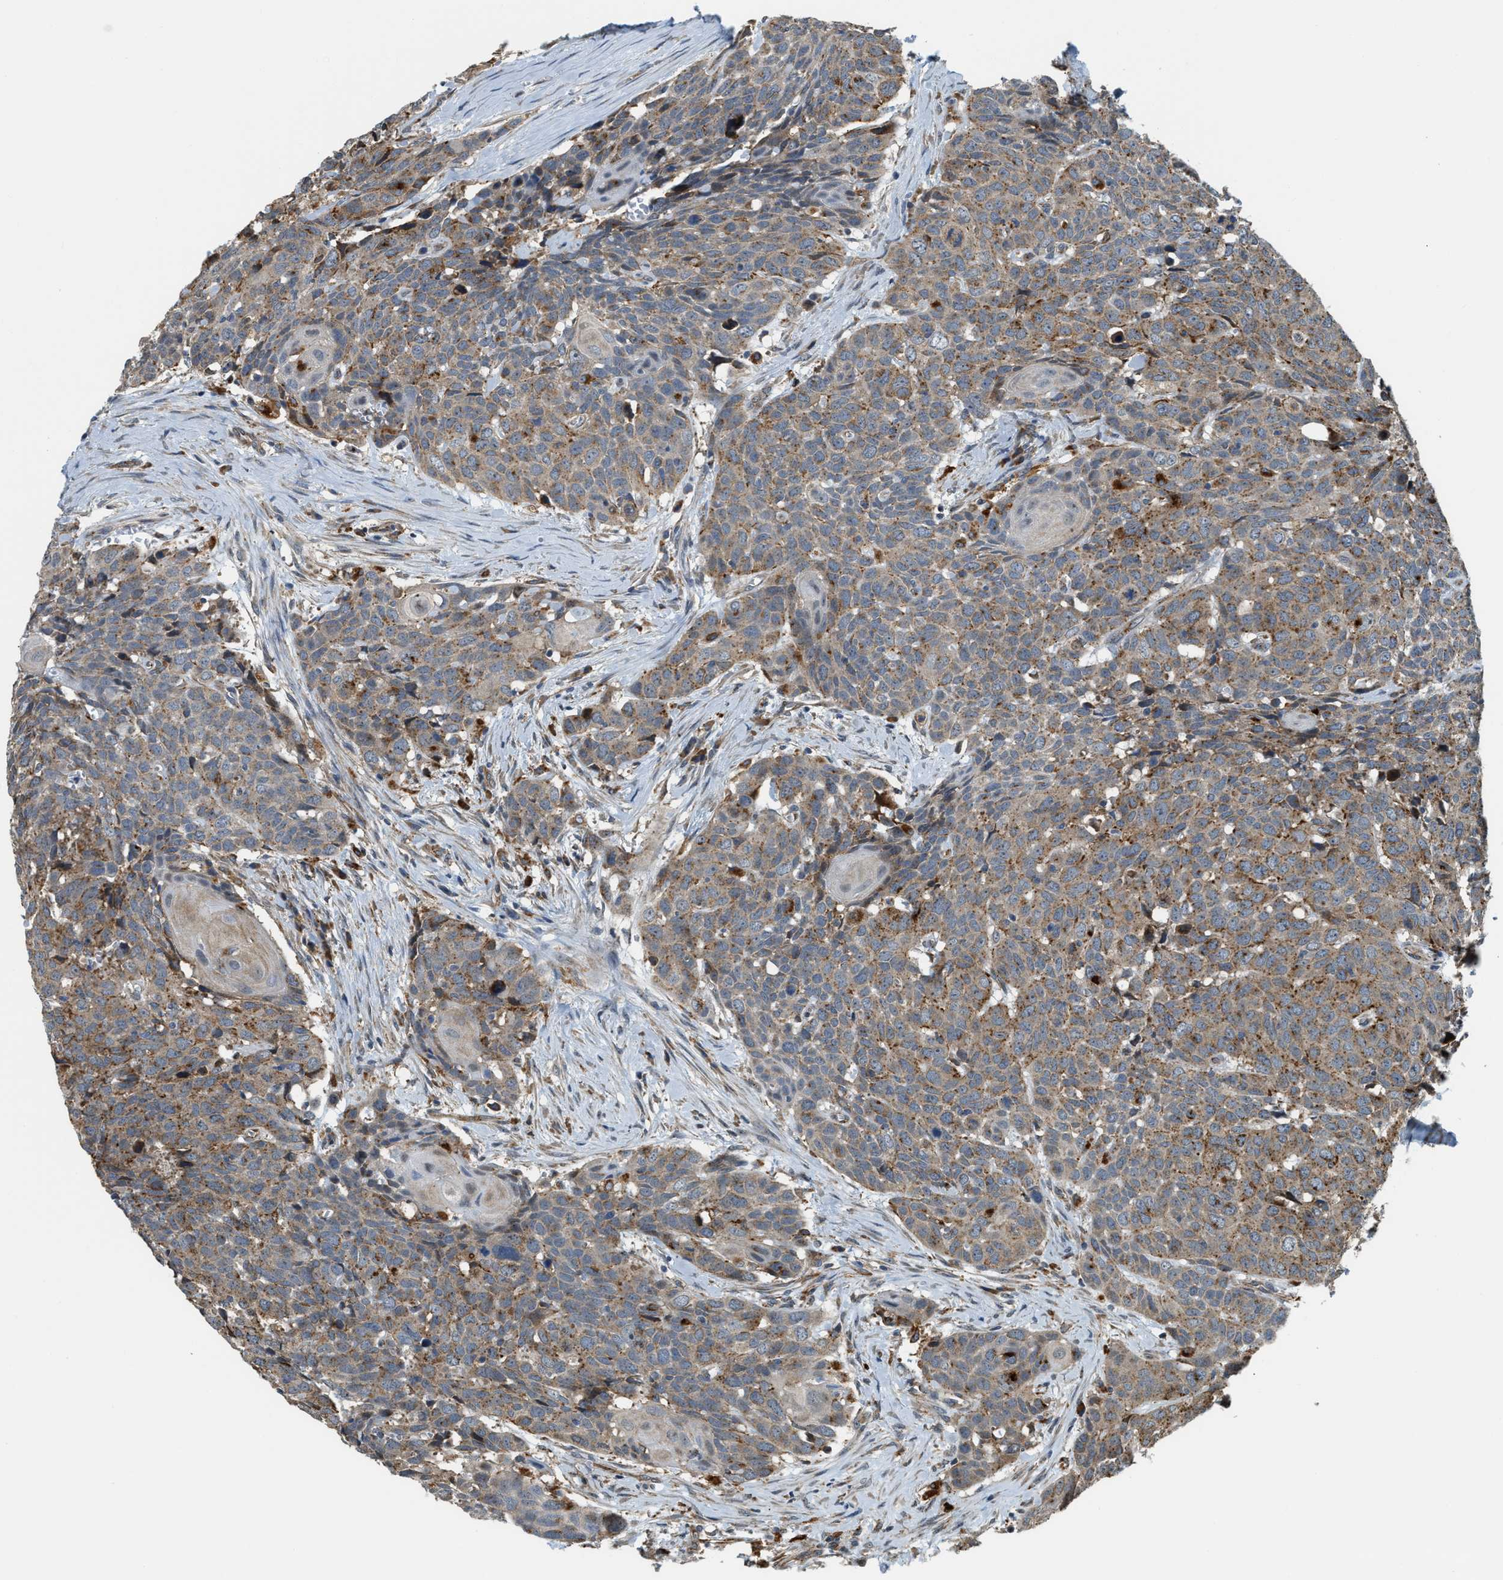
{"staining": {"intensity": "weak", "quantity": ">75%", "location": "cytoplasmic/membranous"}, "tissue": "head and neck cancer", "cell_type": "Tumor cells", "image_type": "cancer", "snomed": [{"axis": "morphology", "description": "Squamous cell carcinoma, NOS"}, {"axis": "topography", "description": "Head-Neck"}], "caption": "Immunohistochemistry of head and neck cancer displays low levels of weak cytoplasmic/membranous positivity in about >75% of tumor cells. (Stains: DAB (3,3'-diaminobenzidine) in brown, nuclei in blue, Microscopy: brightfield microscopy at high magnification).", "gene": "STARD3NL", "patient": {"sex": "male", "age": 66}}